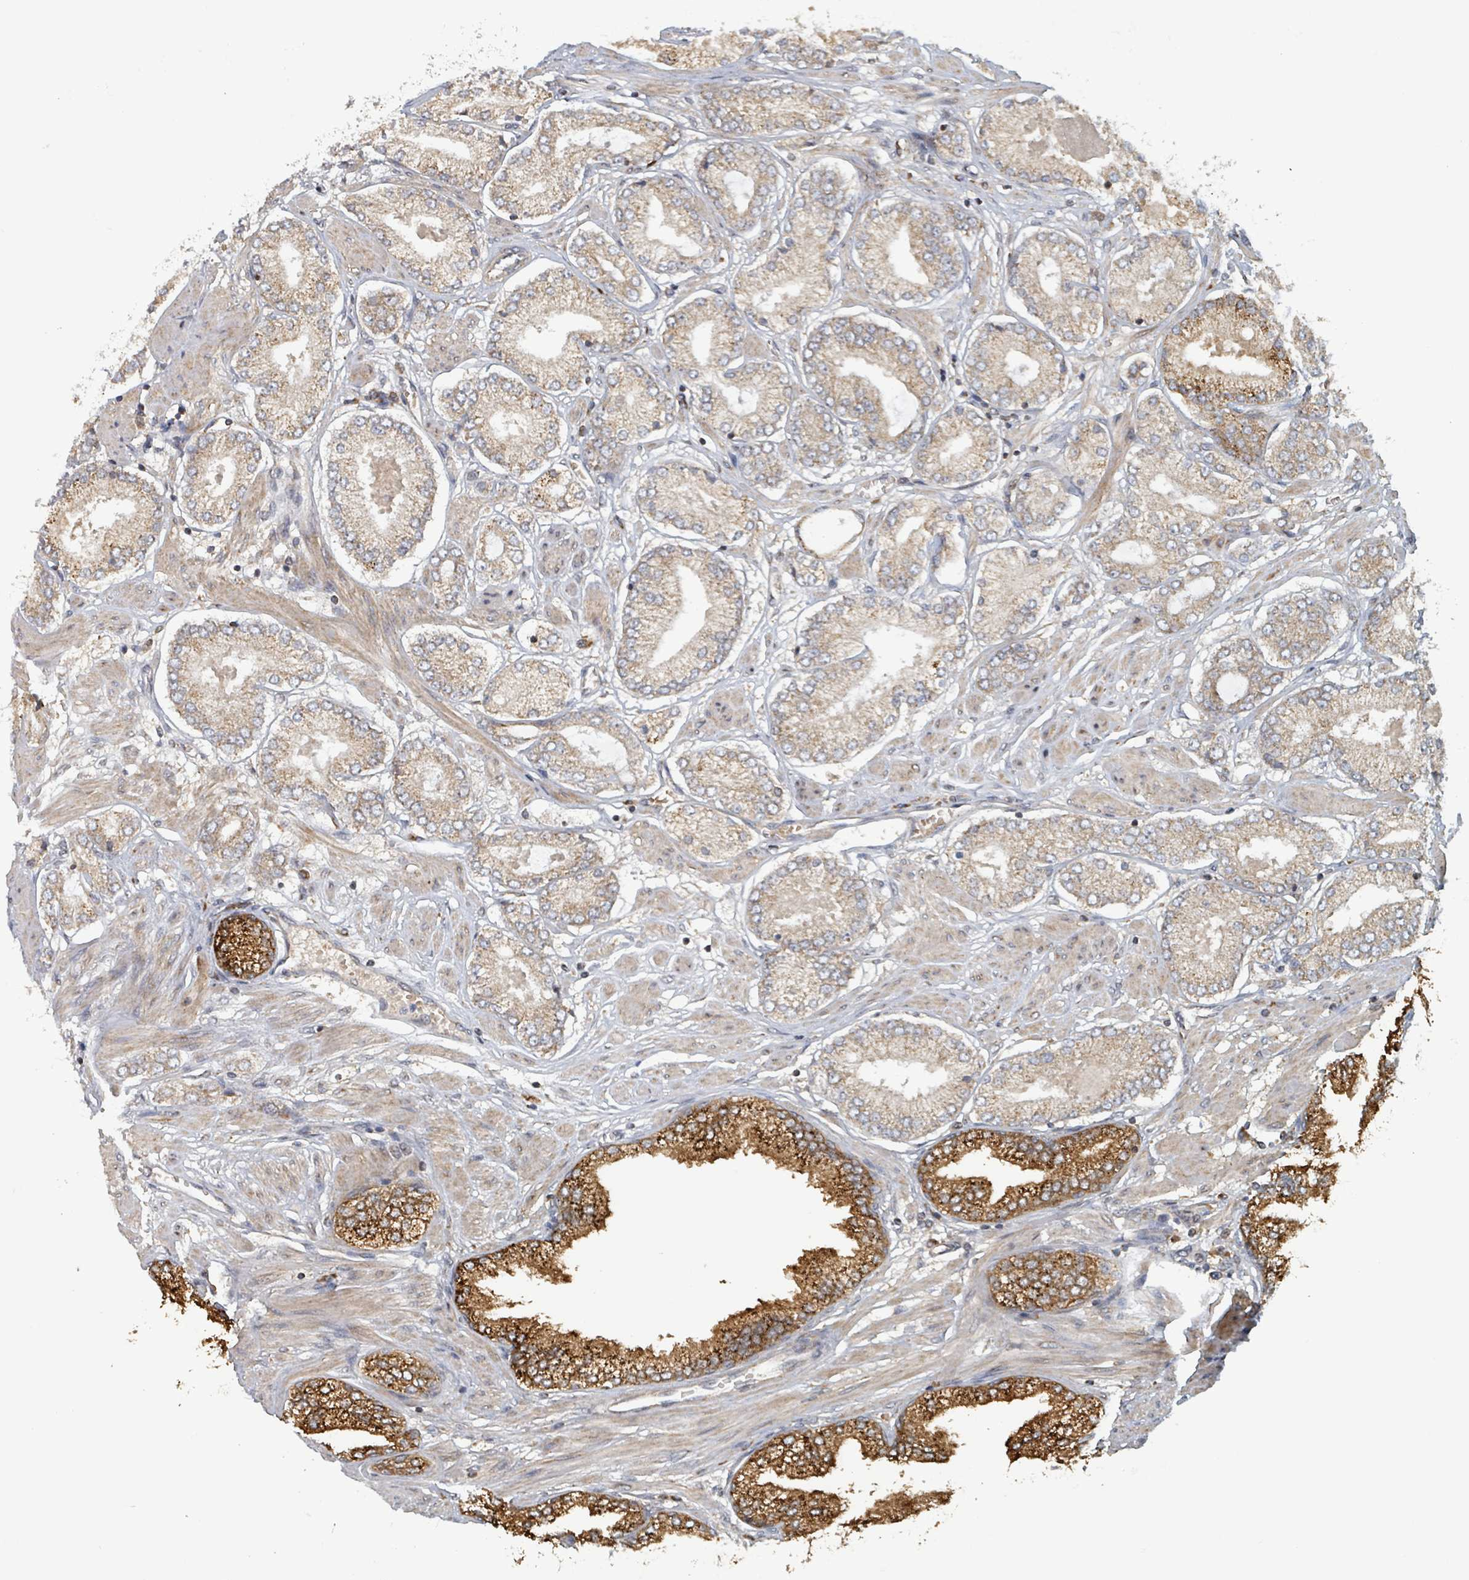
{"staining": {"intensity": "moderate", "quantity": "25%-75%", "location": "cytoplasmic/membranous"}, "tissue": "prostate cancer", "cell_type": "Tumor cells", "image_type": "cancer", "snomed": [{"axis": "morphology", "description": "Adenocarcinoma, High grade"}, {"axis": "topography", "description": "Prostate and seminal vesicle, NOS"}], "caption": "Moderate cytoplasmic/membranous protein staining is identified in about 25%-75% of tumor cells in prostate cancer.", "gene": "HIVEP1", "patient": {"sex": "male", "age": 64}}